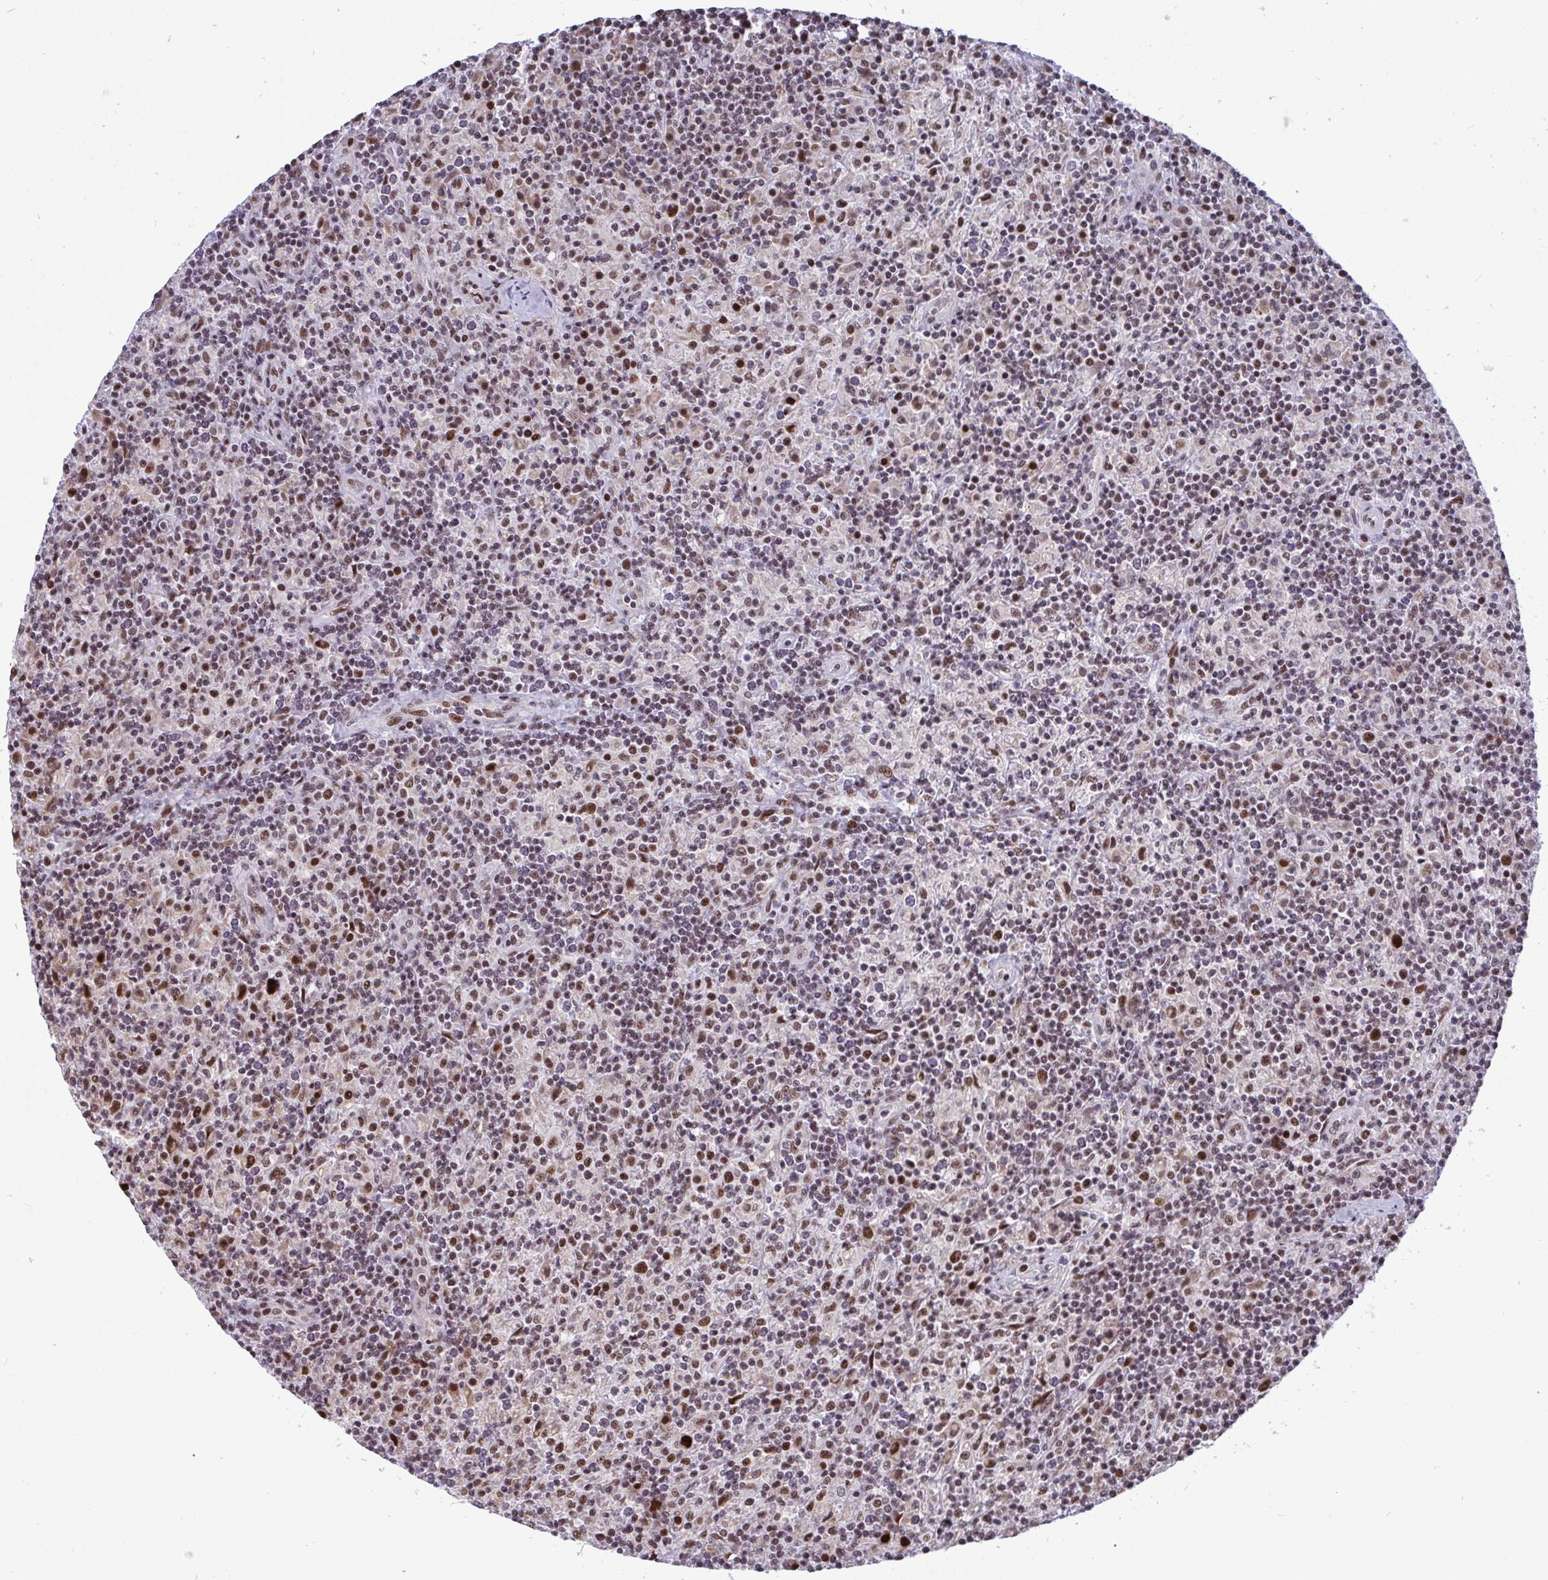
{"staining": {"intensity": "strong", "quantity": ">75%", "location": "nuclear"}, "tissue": "lymphoma", "cell_type": "Tumor cells", "image_type": "cancer", "snomed": [{"axis": "morphology", "description": "Hodgkin's disease, NOS"}, {"axis": "topography", "description": "Lymph node"}], "caption": "This is an image of IHC staining of lymphoma, which shows strong staining in the nuclear of tumor cells.", "gene": "WBP11", "patient": {"sex": "male", "age": 70}}